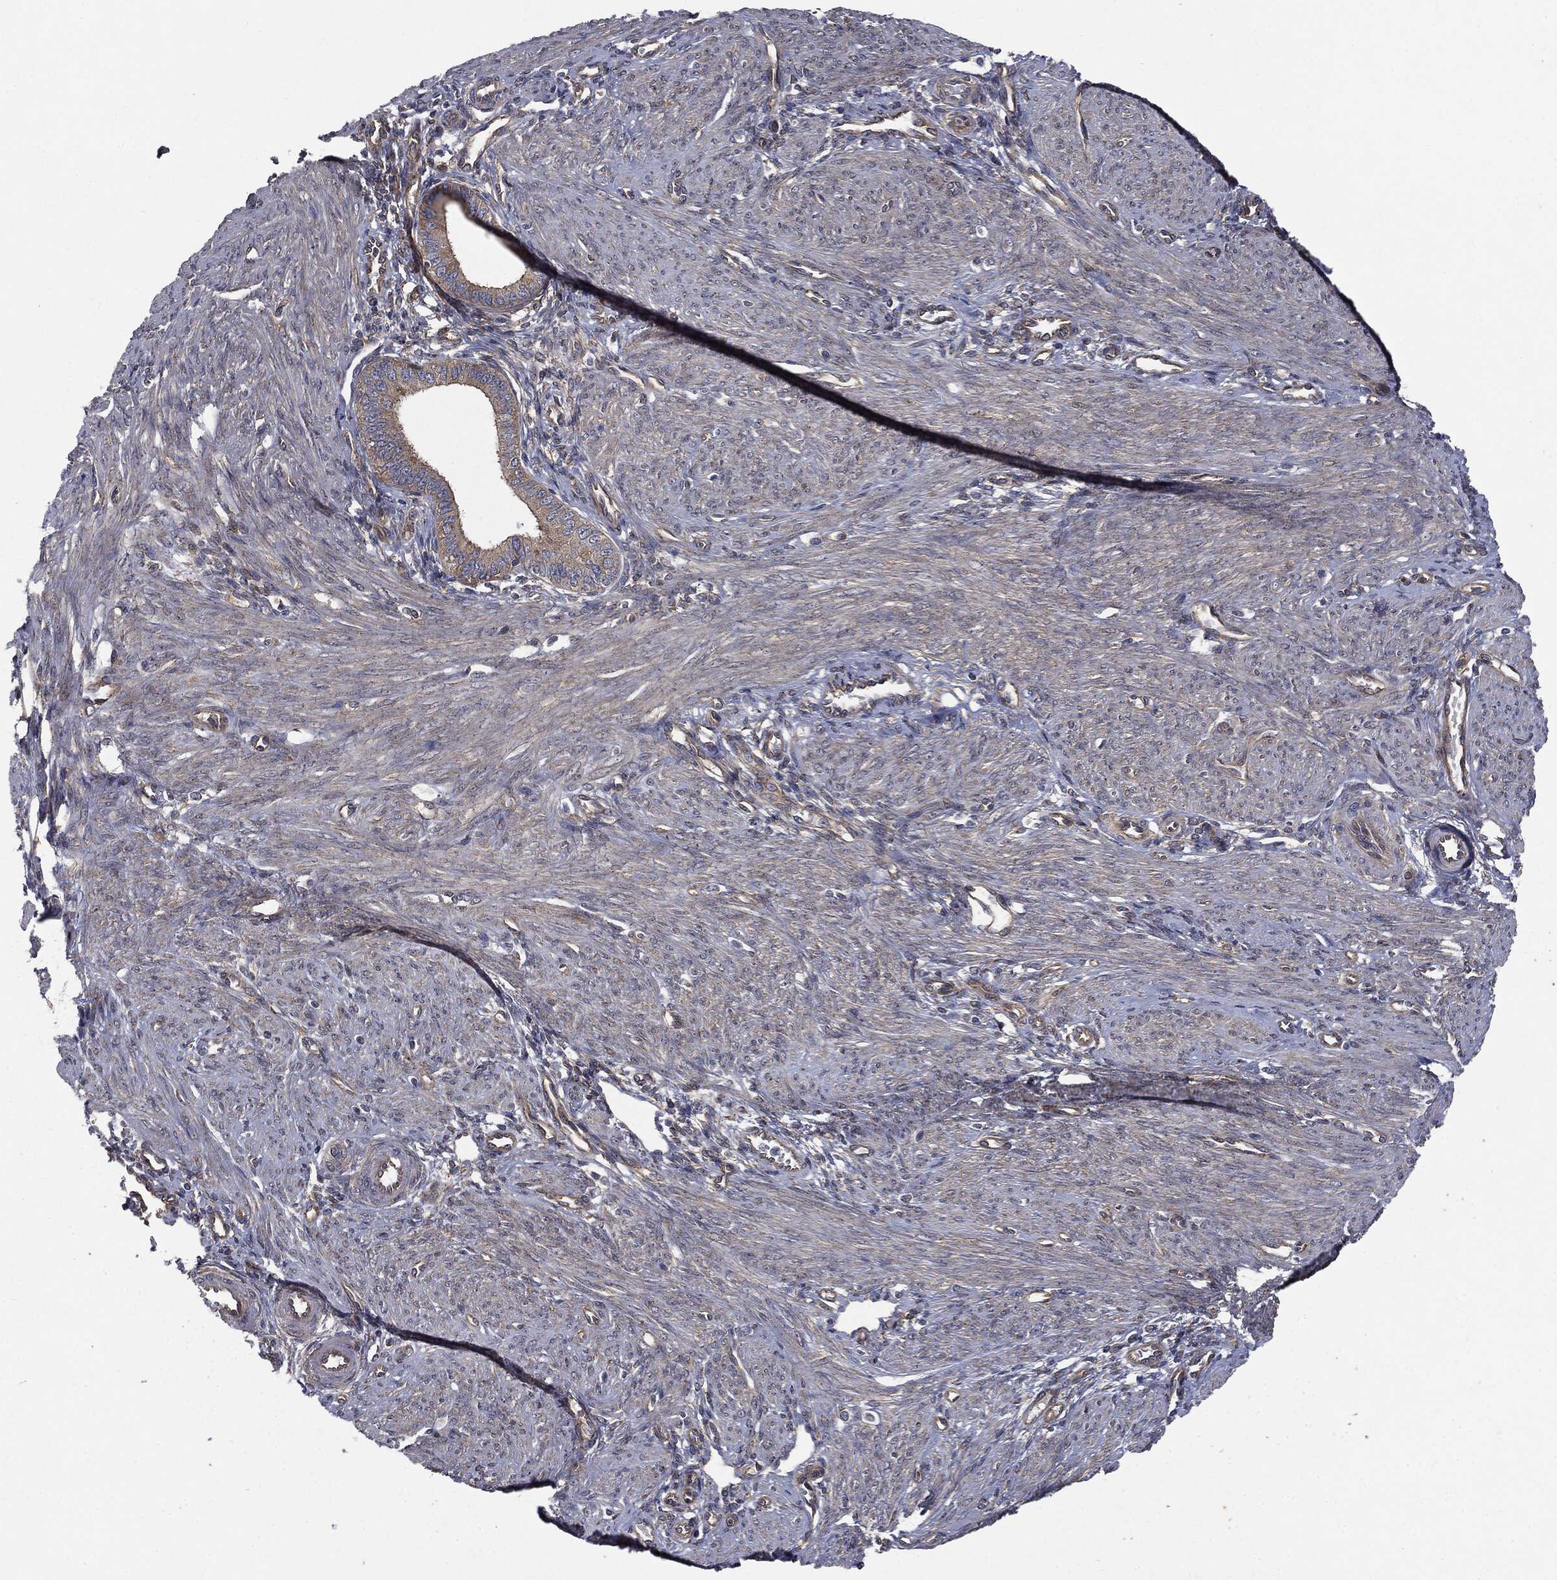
{"staining": {"intensity": "weak", "quantity": "<25%", "location": "cytoplasmic/membranous"}, "tissue": "endometrium", "cell_type": "Cells in endometrial stroma", "image_type": "normal", "snomed": [{"axis": "morphology", "description": "Normal tissue, NOS"}, {"axis": "topography", "description": "Endometrium"}], "caption": "Immunohistochemistry (IHC) image of unremarkable endometrium: human endometrium stained with DAB (3,3'-diaminobenzidine) displays no significant protein staining in cells in endometrial stroma.", "gene": "EPS15L1", "patient": {"sex": "female", "age": 39}}